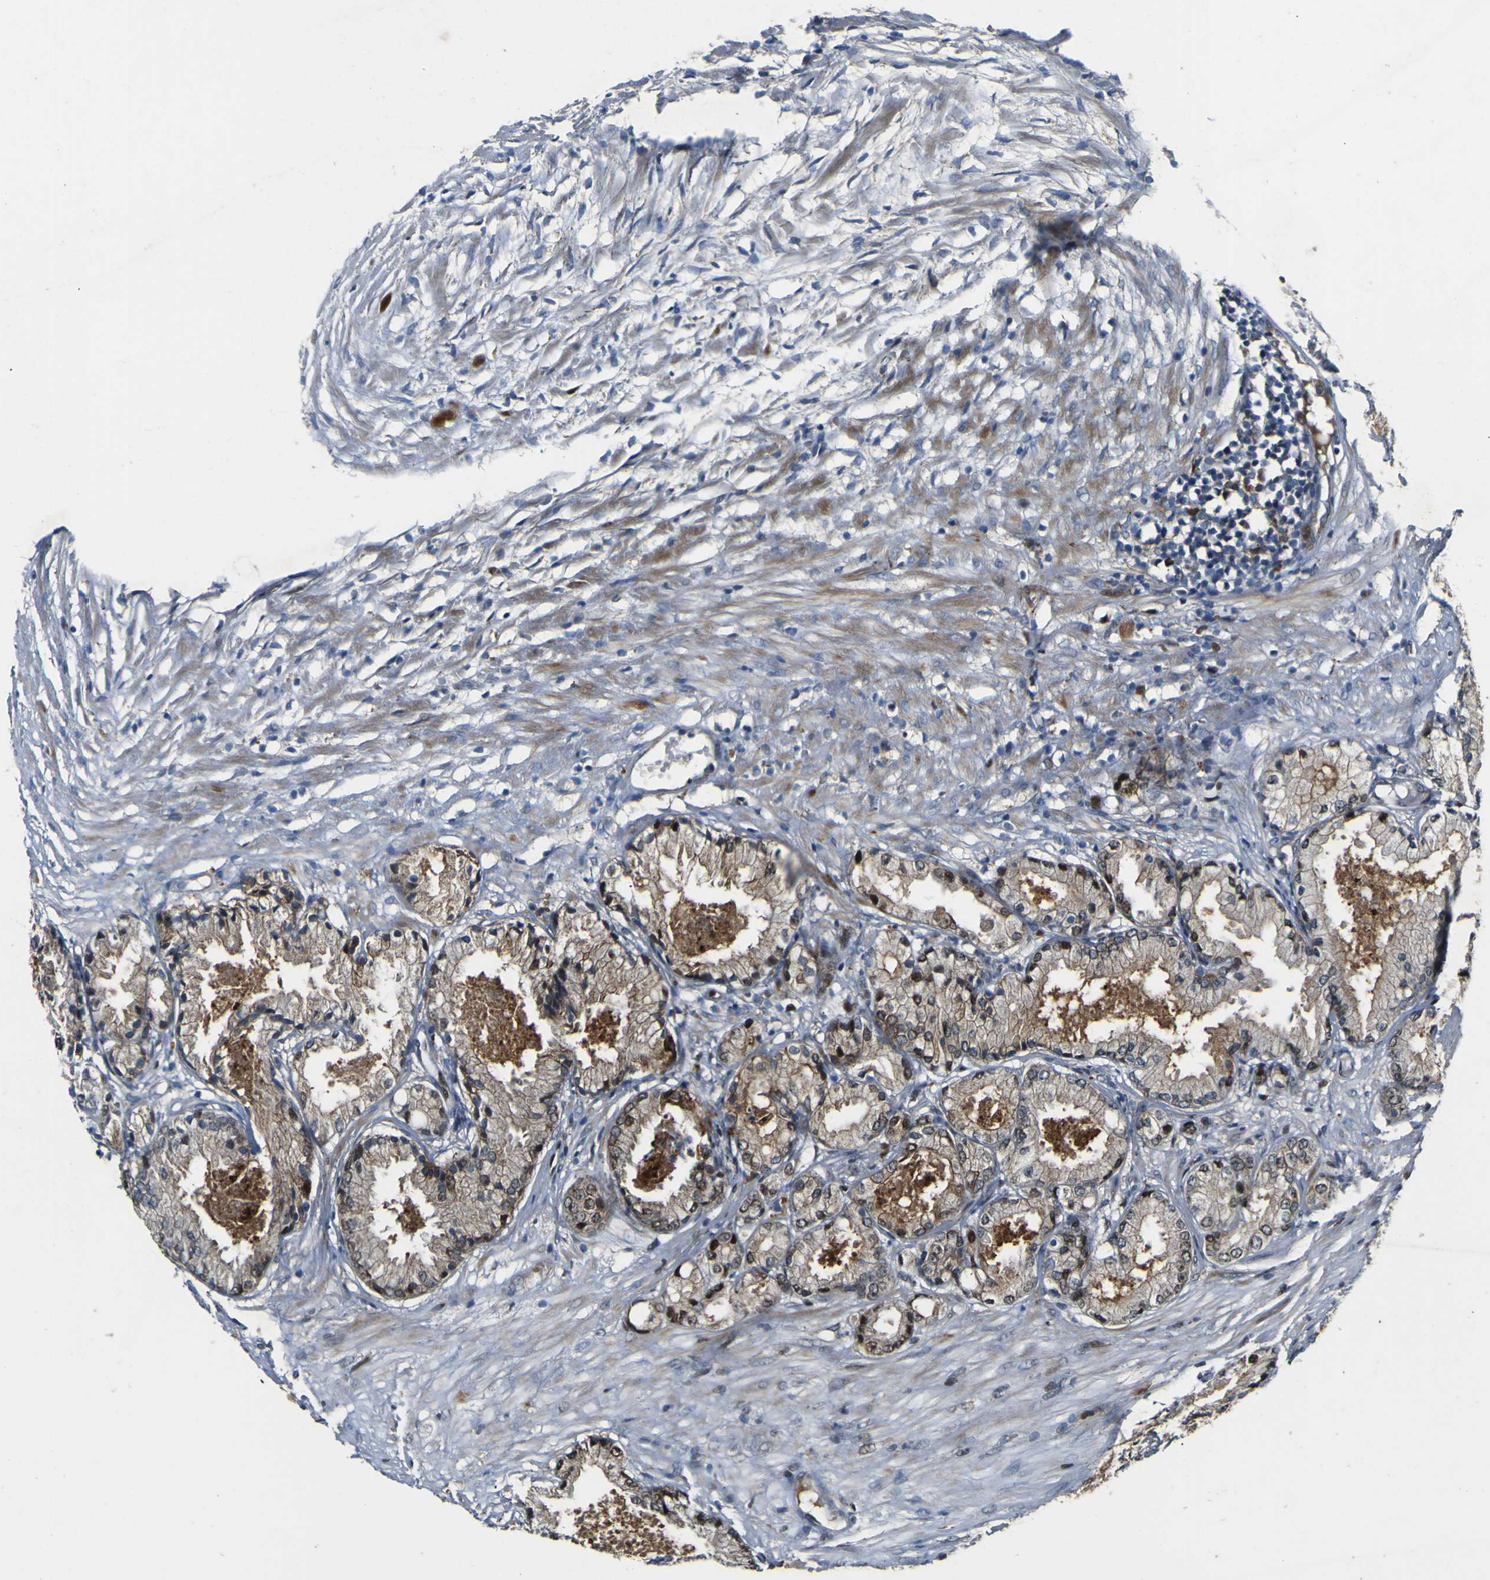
{"staining": {"intensity": "moderate", "quantity": ">75%", "location": "cytoplasmic/membranous"}, "tissue": "prostate cancer", "cell_type": "Tumor cells", "image_type": "cancer", "snomed": [{"axis": "morphology", "description": "Adenocarcinoma, Low grade"}, {"axis": "topography", "description": "Prostate"}], "caption": "Brown immunohistochemical staining in human prostate adenocarcinoma (low-grade) shows moderate cytoplasmic/membranous staining in approximately >75% of tumor cells.", "gene": "LBHD1", "patient": {"sex": "male", "age": 72}}